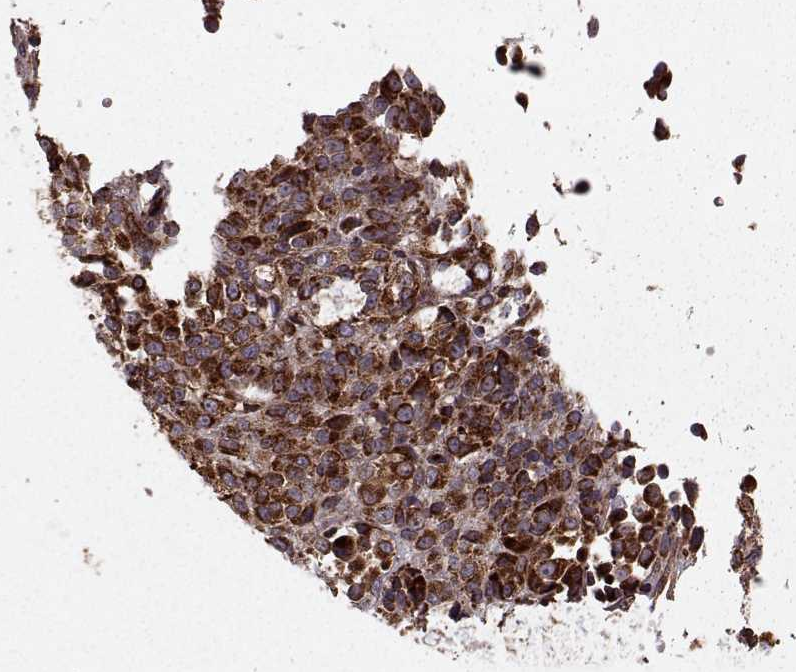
{"staining": {"intensity": "strong", "quantity": ">75%", "location": "cytoplasmic/membranous"}, "tissue": "melanoma", "cell_type": "Tumor cells", "image_type": "cancer", "snomed": [{"axis": "morphology", "description": "Malignant melanoma, Metastatic site"}, {"axis": "topography", "description": "Brain"}], "caption": "An image showing strong cytoplasmic/membranous expression in about >75% of tumor cells in malignant melanoma (metastatic site), as visualized by brown immunohistochemical staining.", "gene": "FXN", "patient": {"sex": "female", "age": 56}}